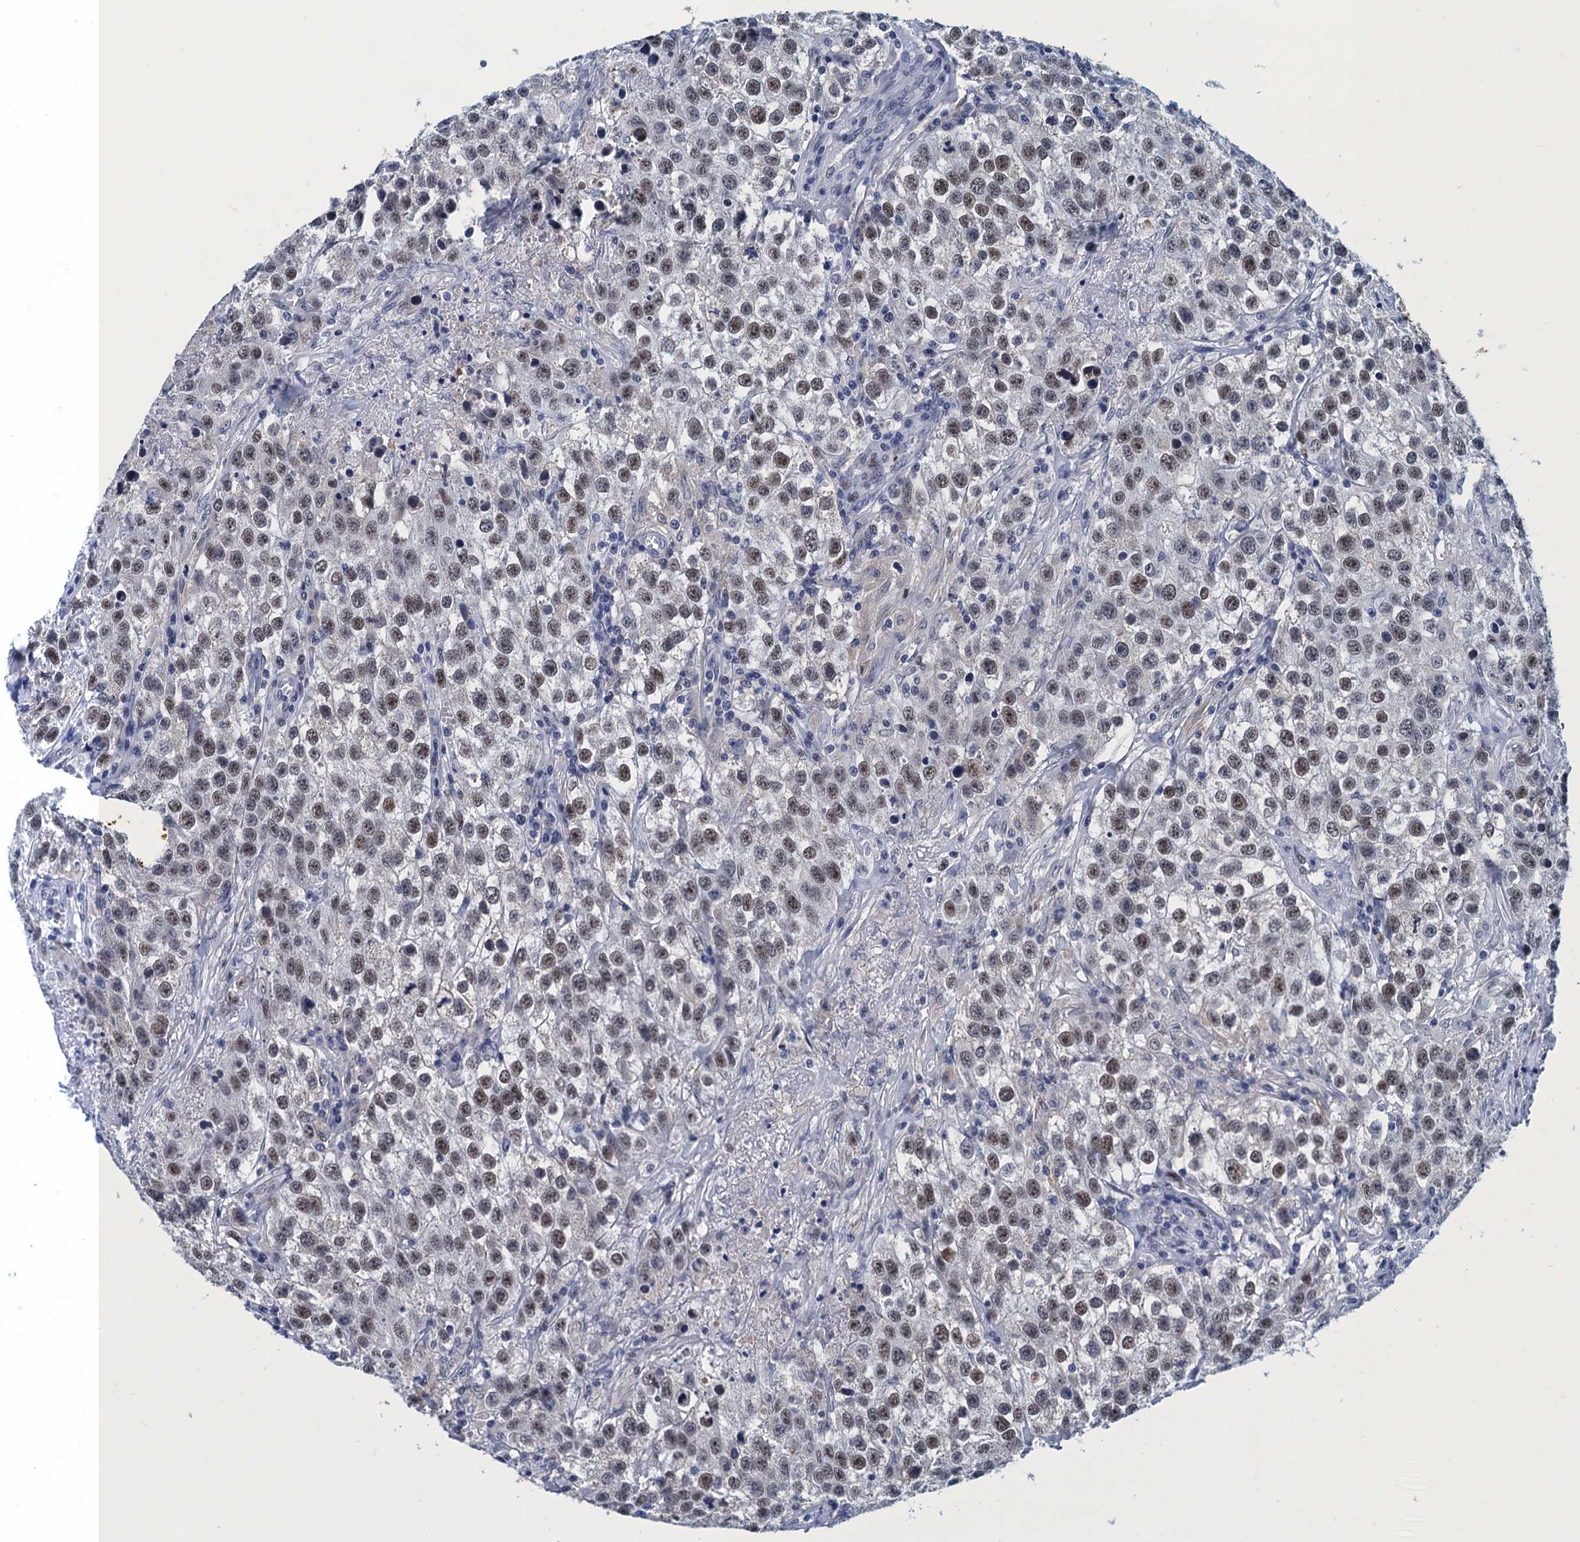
{"staining": {"intensity": "moderate", "quantity": "25%-75%", "location": "nuclear"}, "tissue": "testis cancer", "cell_type": "Tumor cells", "image_type": "cancer", "snomed": [{"axis": "morphology", "description": "Seminoma, NOS"}, {"axis": "morphology", "description": "Carcinoma, Embryonal, NOS"}, {"axis": "topography", "description": "Testis"}], "caption": "A high-resolution image shows IHC staining of testis seminoma, which reveals moderate nuclear positivity in about 25%-75% of tumor cells.", "gene": "GINS3", "patient": {"sex": "male", "age": 43}}